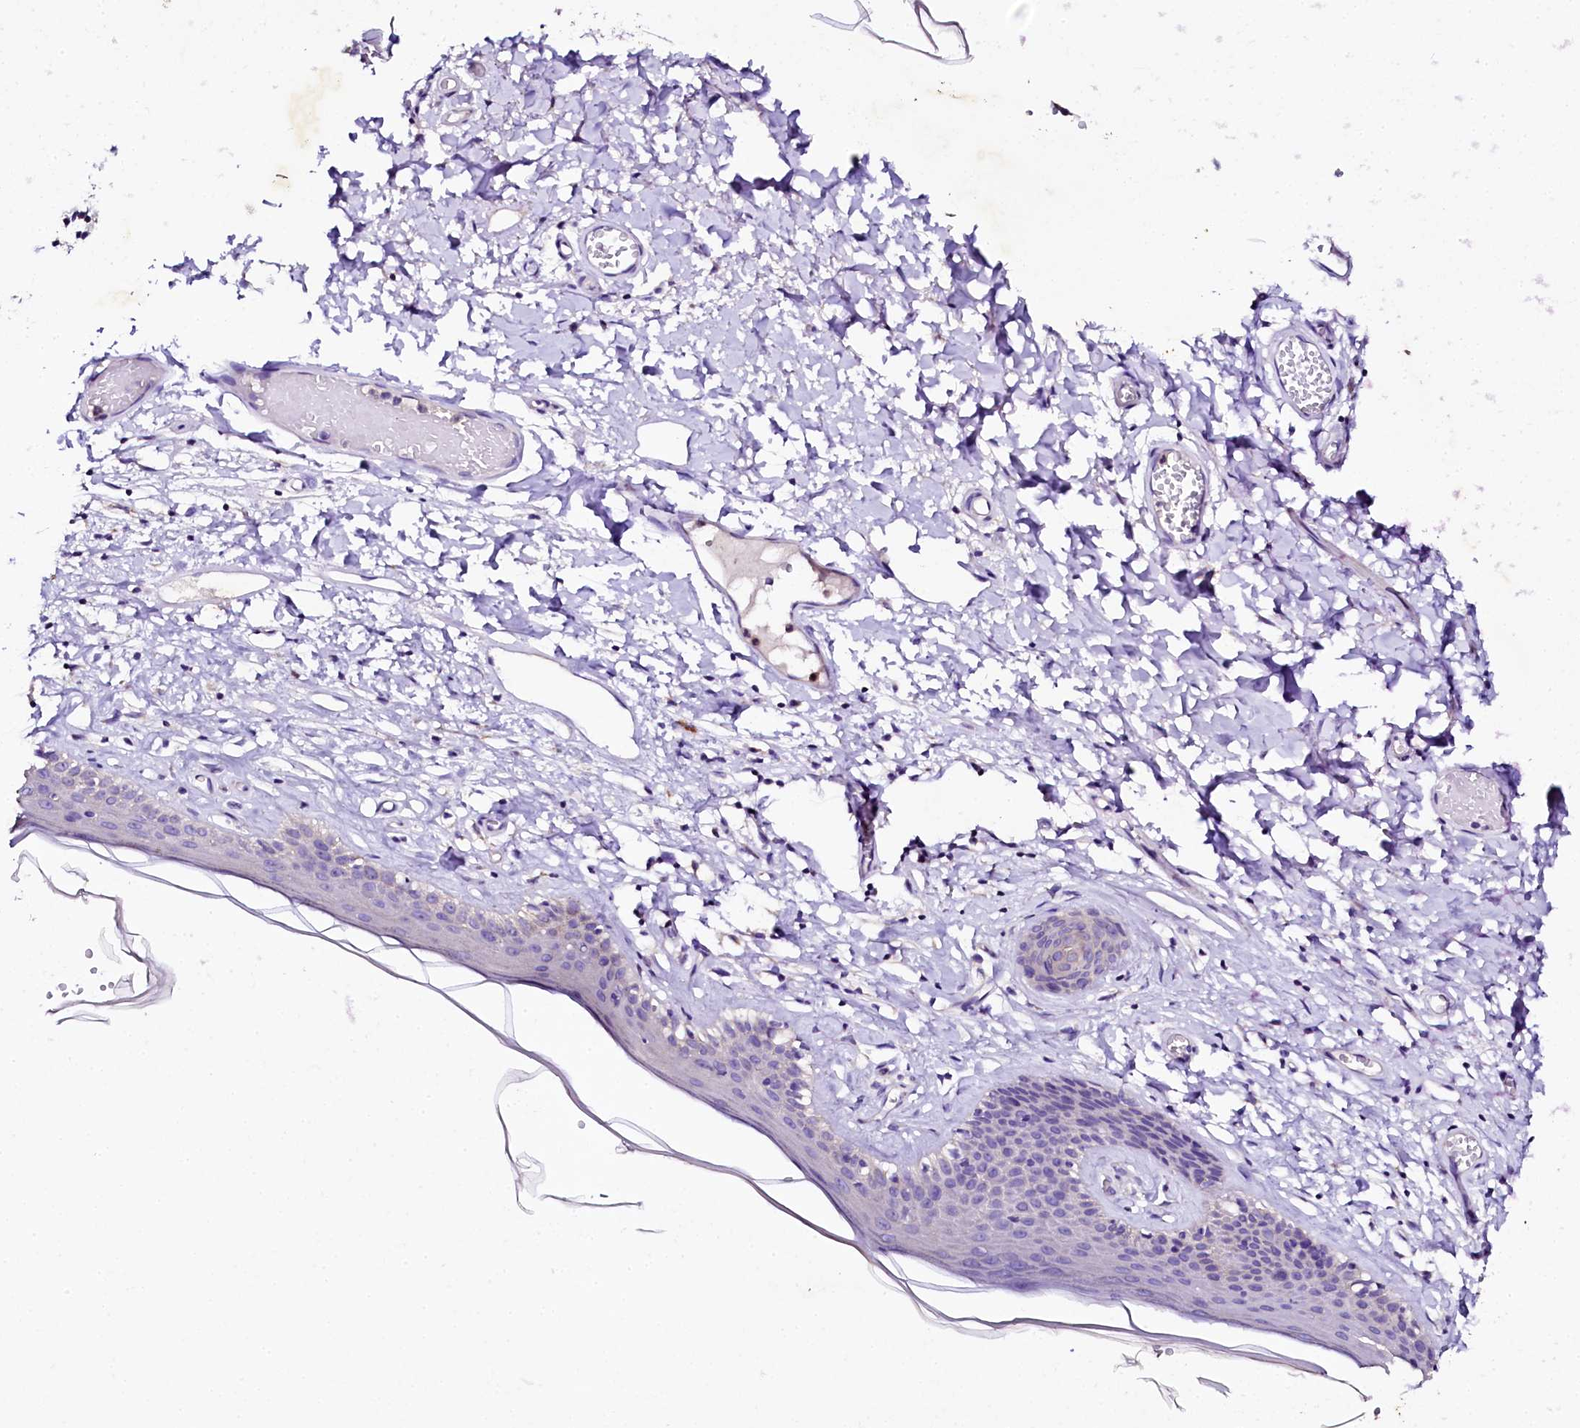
{"staining": {"intensity": "moderate", "quantity": "<25%", "location": "cytoplasmic/membranous"}, "tissue": "skin", "cell_type": "Epidermal cells", "image_type": "normal", "snomed": [{"axis": "morphology", "description": "Normal tissue, NOS"}, {"axis": "topography", "description": "Adipose tissue"}, {"axis": "topography", "description": "Vascular tissue"}, {"axis": "topography", "description": "Vulva"}, {"axis": "topography", "description": "Peripheral nerve tissue"}], "caption": "Normal skin reveals moderate cytoplasmic/membranous positivity in about <25% of epidermal cells Immunohistochemistry (ihc) stains the protein of interest in brown and the nuclei are stained blue..", "gene": "NAA16", "patient": {"sex": "female", "age": 86}}